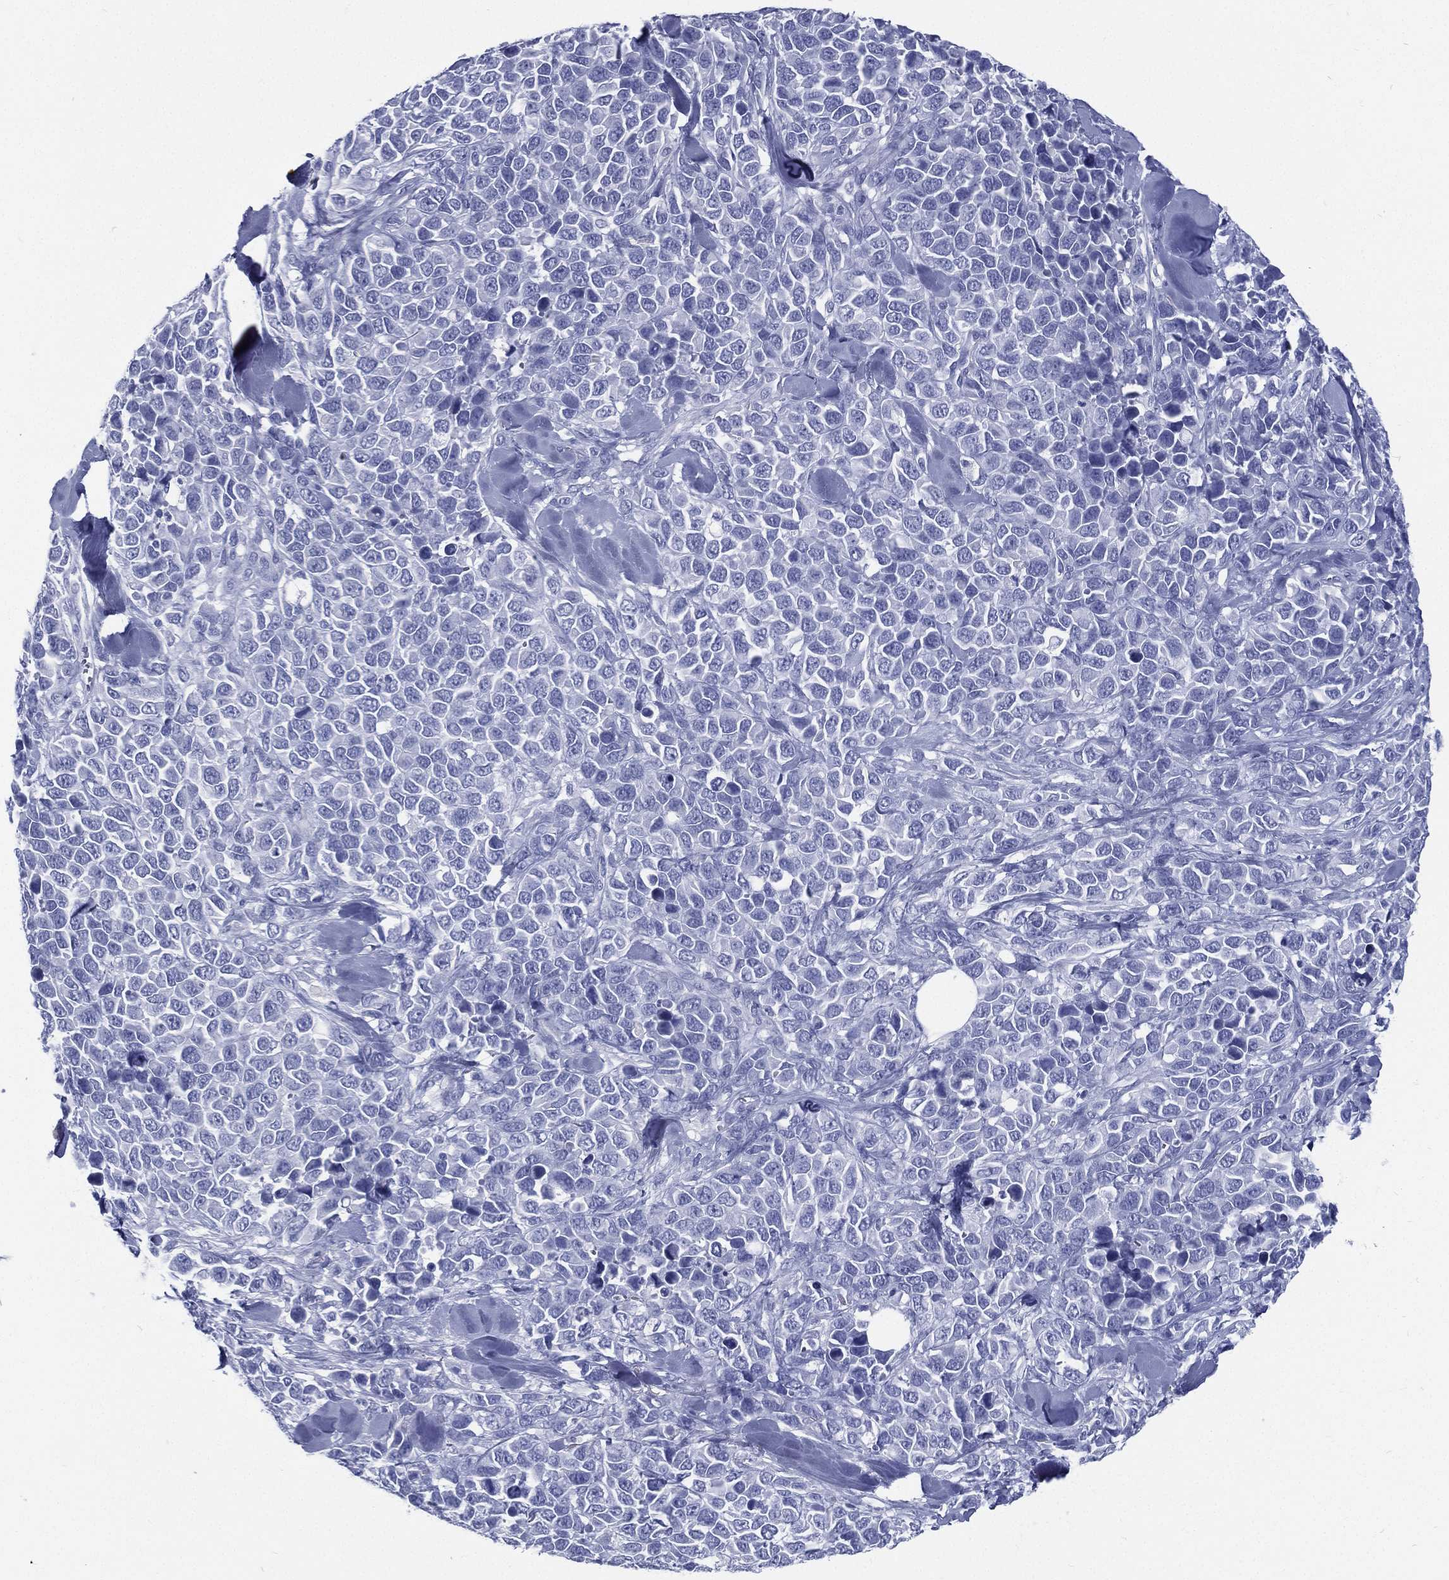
{"staining": {"intensity": "negative", "quantity": "none", "location": "none"}, "tissue": "melanoma", "cell_type": "Tumor cells", "image_type": "cancer", "snomed": [{"axis": "morphology", "description": "Malignant melanoma, Metastatic site"}, {"axis": "topography", "description": "Skin"}], "caption": "The IHC photomicrograph has no significant expression in tumor cells of melanoma tissue.", "gene": "RSPH4A", "patient": {"sex": "male", "age": 84}}